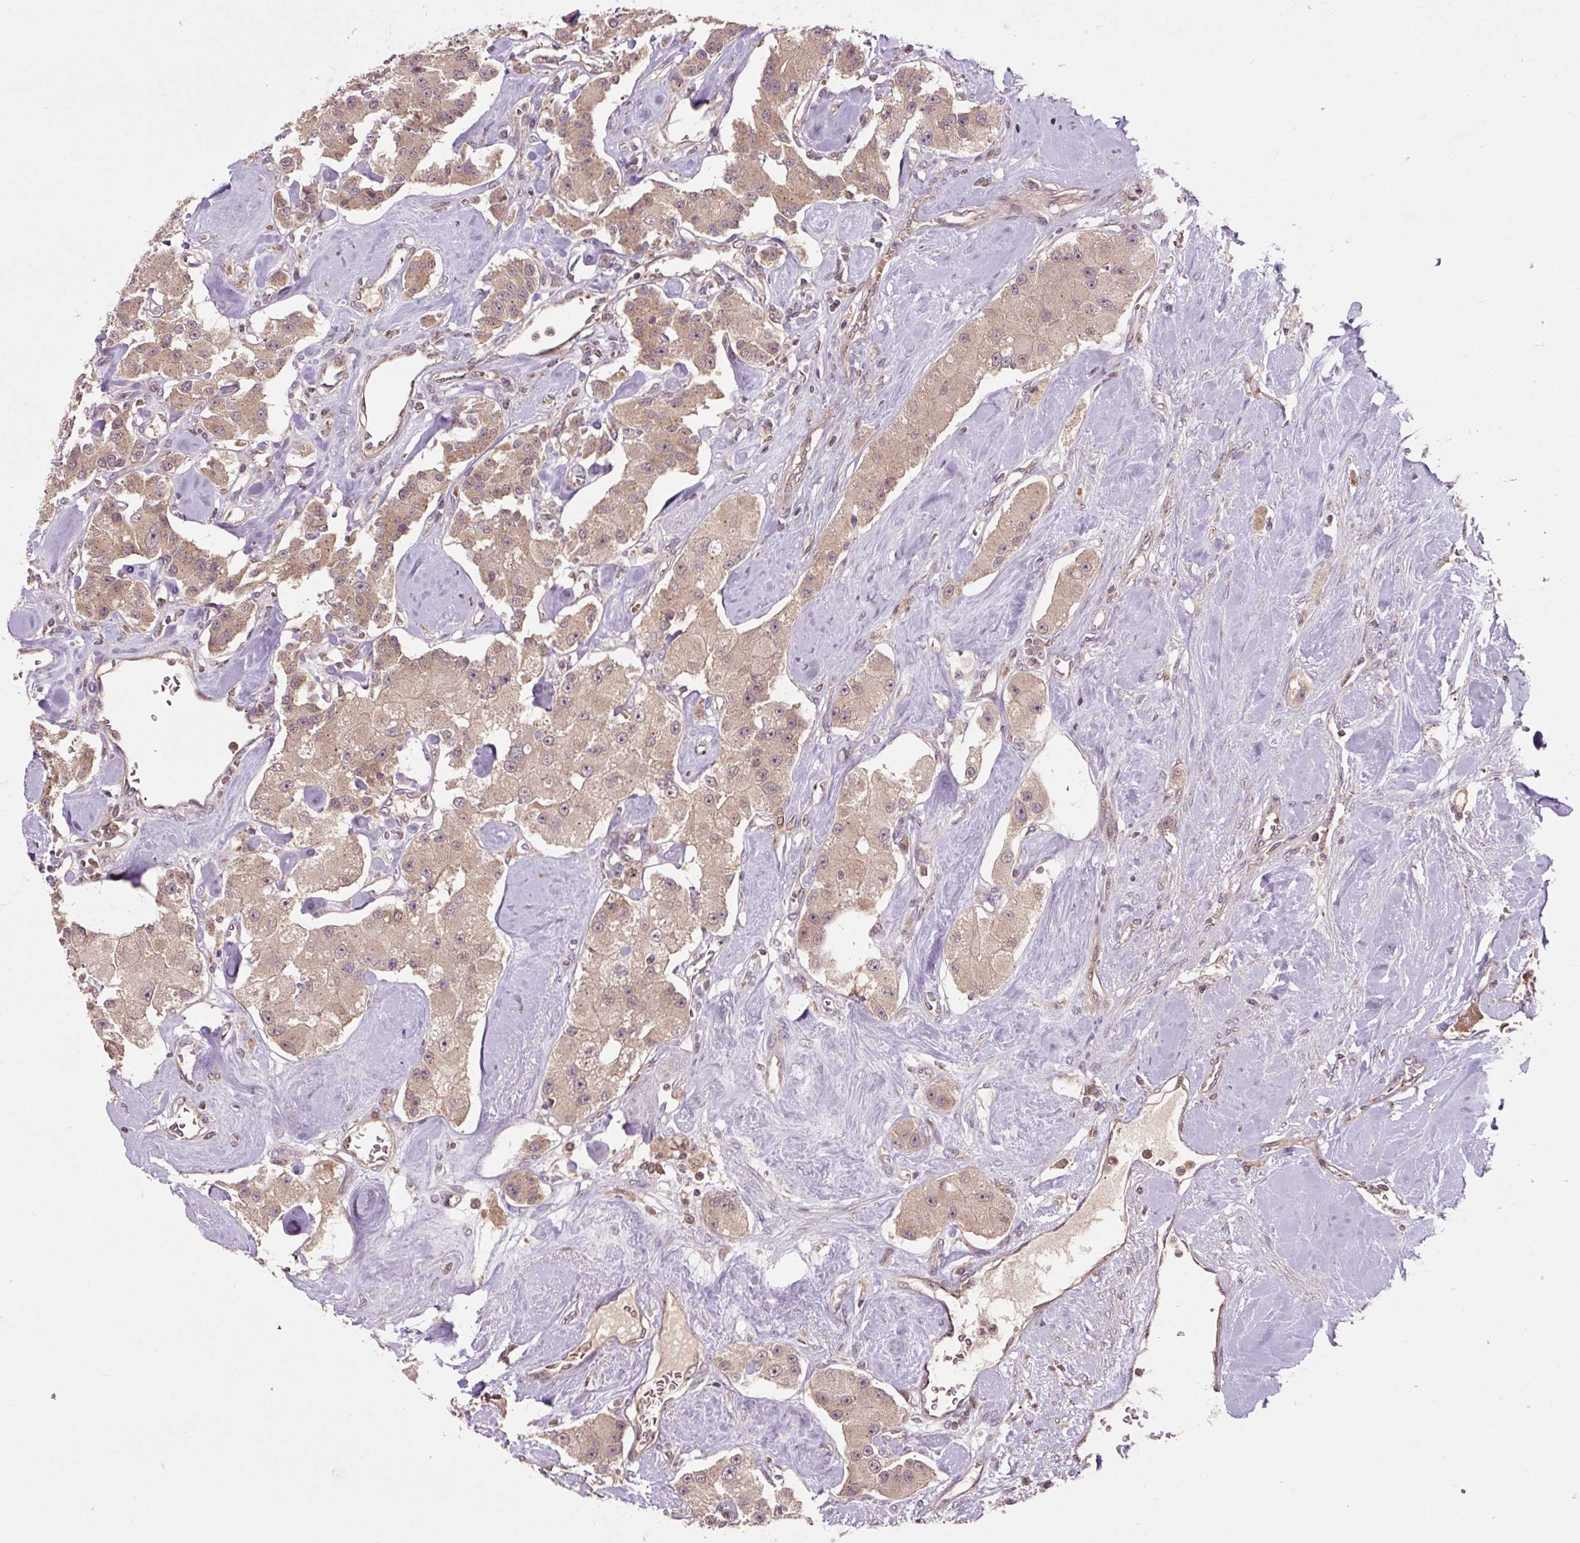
{"staining": {"intensity": "weak", "quantity": ">75%", "location": "cytoplasmic/membranous"}, "tissue": "carcinoid", "cell_type": "Tumor cells", "image_type": "cancer", "snomed": [{"axis": "morphology", "description": "Carcinoid, malignant, NOS"}, {"axis": "topography", "description": "Pancreas"}], "caption": "High-magnification brightfield microscopy of malignant carcinoid stained with DAB (3,3'-diaminobenzidine) (brown) and counterstained with hematoxylin (blue). tumor cells exhibit weak cytoplasmic/membranous positivity is present in approximately>75% of cells.", "gene": "MMS19", "patient": {"sex": "male", "age": 41}}